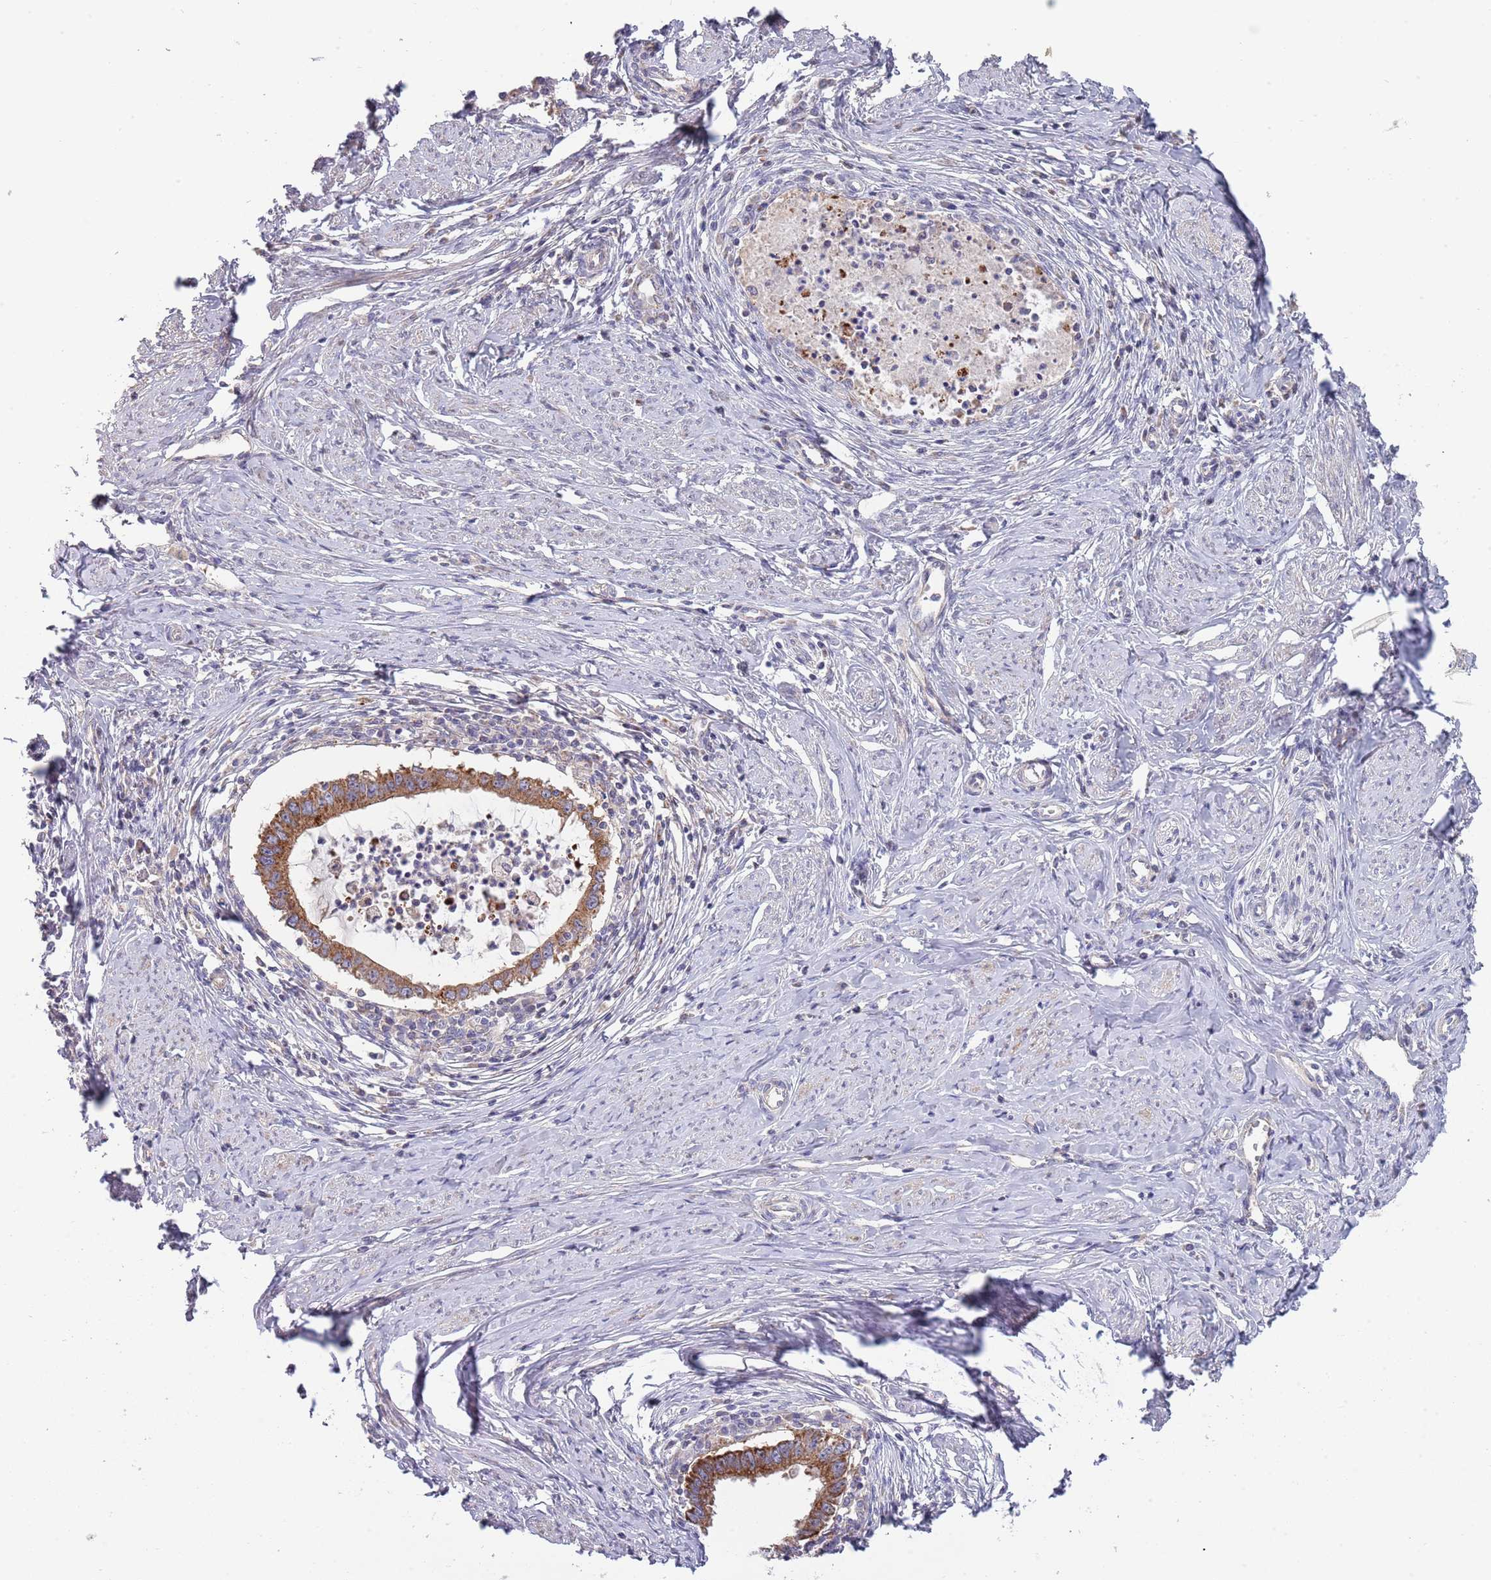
{"staining": {"intensity": "strong", "quantity": ">75%", "location": "cytoplasmic/membranous"}, "tissue": "cervical cancer", "cell_type": "Tumor cells", "image_type": "cancer", "snomed": [{"axis": "morphology", "description": "Adenocarcinoma, NOS"}, {"axis": "topography", "description": "Cervix"}], "caption": "A high amount of strong cytoplasmic/membranous staining is identified in about >75% of tumor cells in cervical cancer tissue.", "gene": "ABCC10", "patient": {"sex": "female", "age": 36}}